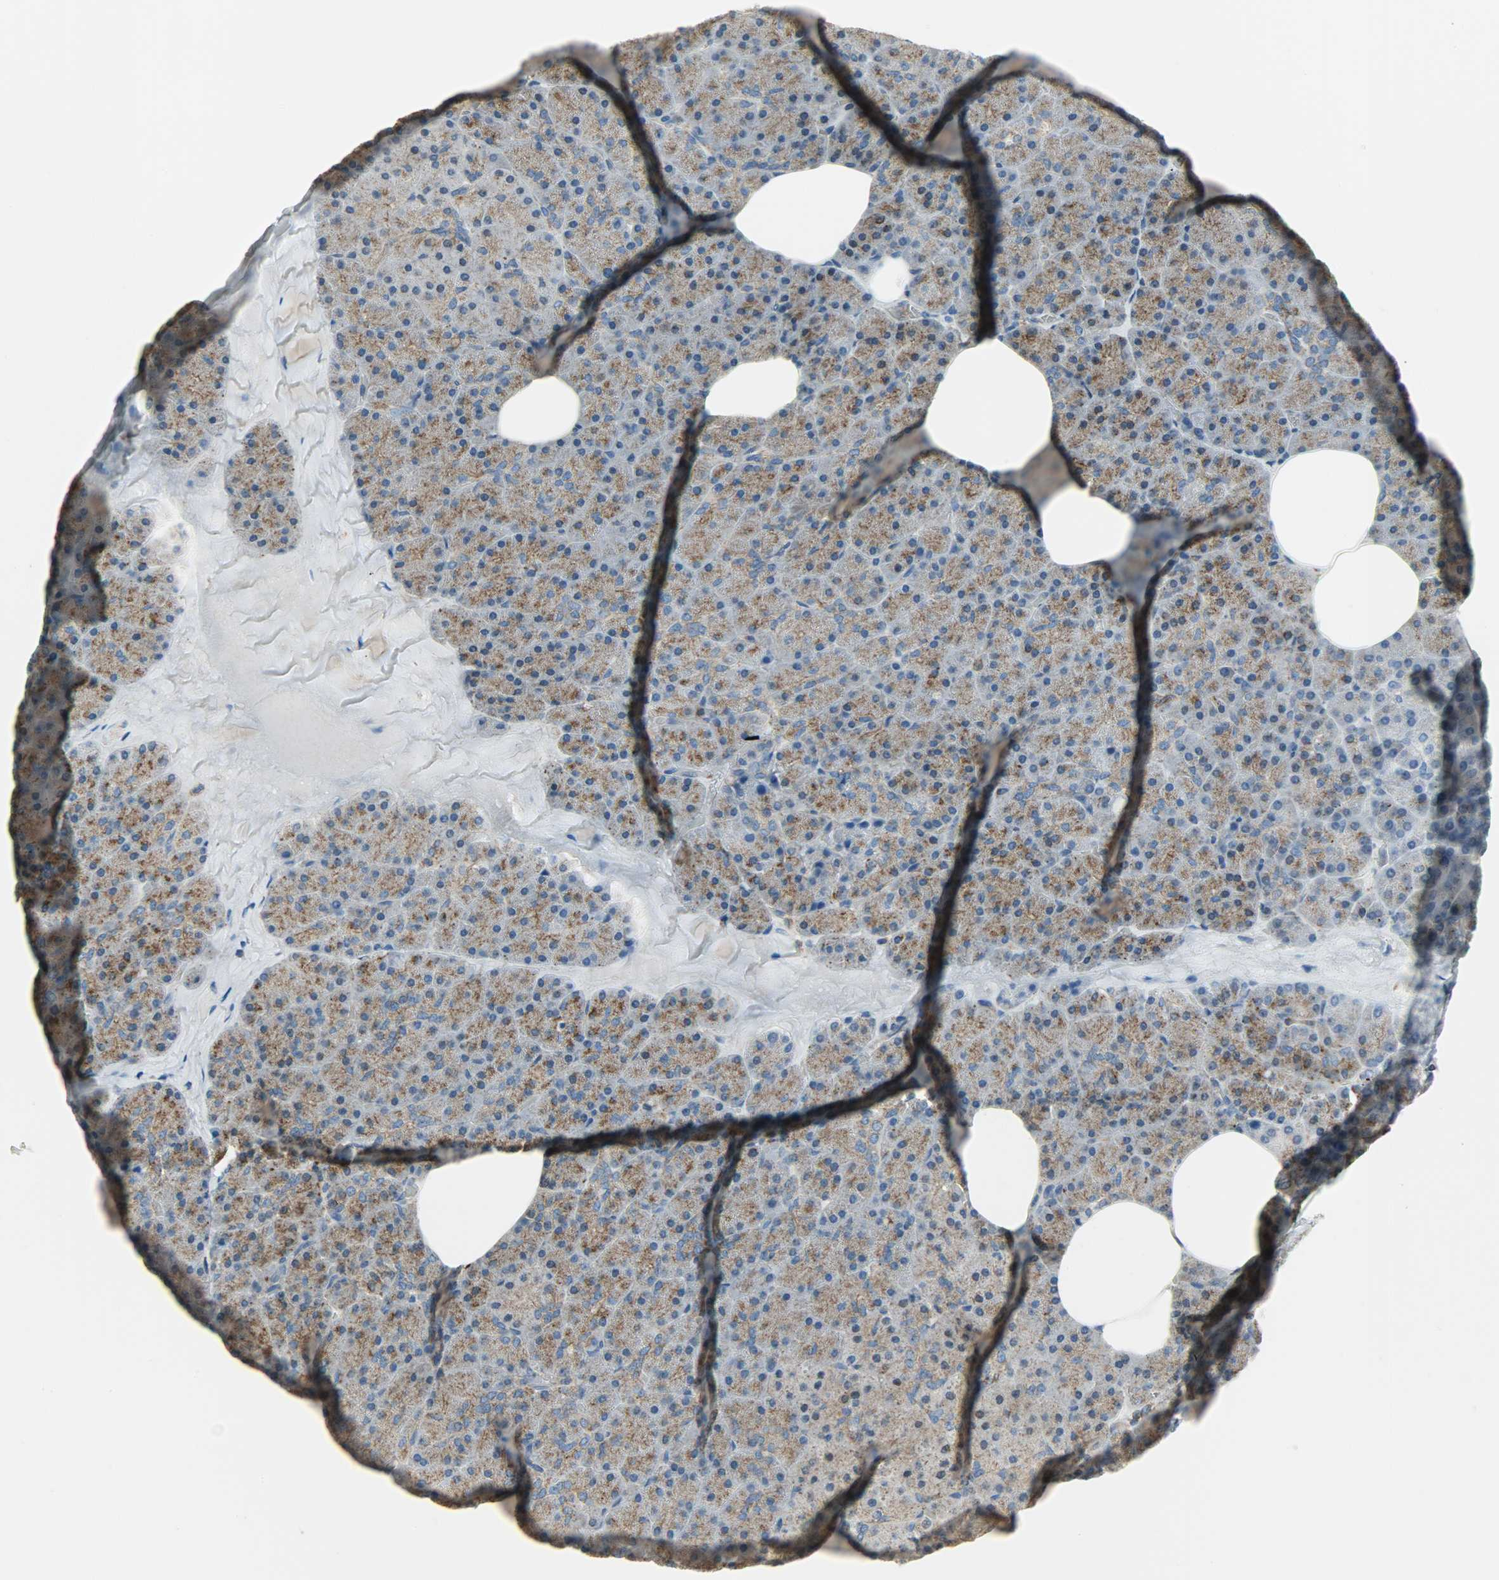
{"staining": {"intensity": "moderate", "quantity": ">75%", "location": "cytoplasmic/membranous"}, "tissue": "pancreas", "cell_type": "Exocrine glandular cells", "image_type": "normal", "snomed": [{"axis": "morphology", "description": "Normal tissue, NOS"}, {"axis": "topography", "description": "Pancreas"}], "caption": "High-magnification brightfield microscopy of unremarkable pancreas stained with DAB (brown) and counterstained with hematoxylin (blue). exocrine glandular cells exhibit moderate cytoplasmic/membranous staining is appreciated in approximately>75% of cells.", "gene": "DNAJA4", "patient": {"sex": "female", "age": 35}}